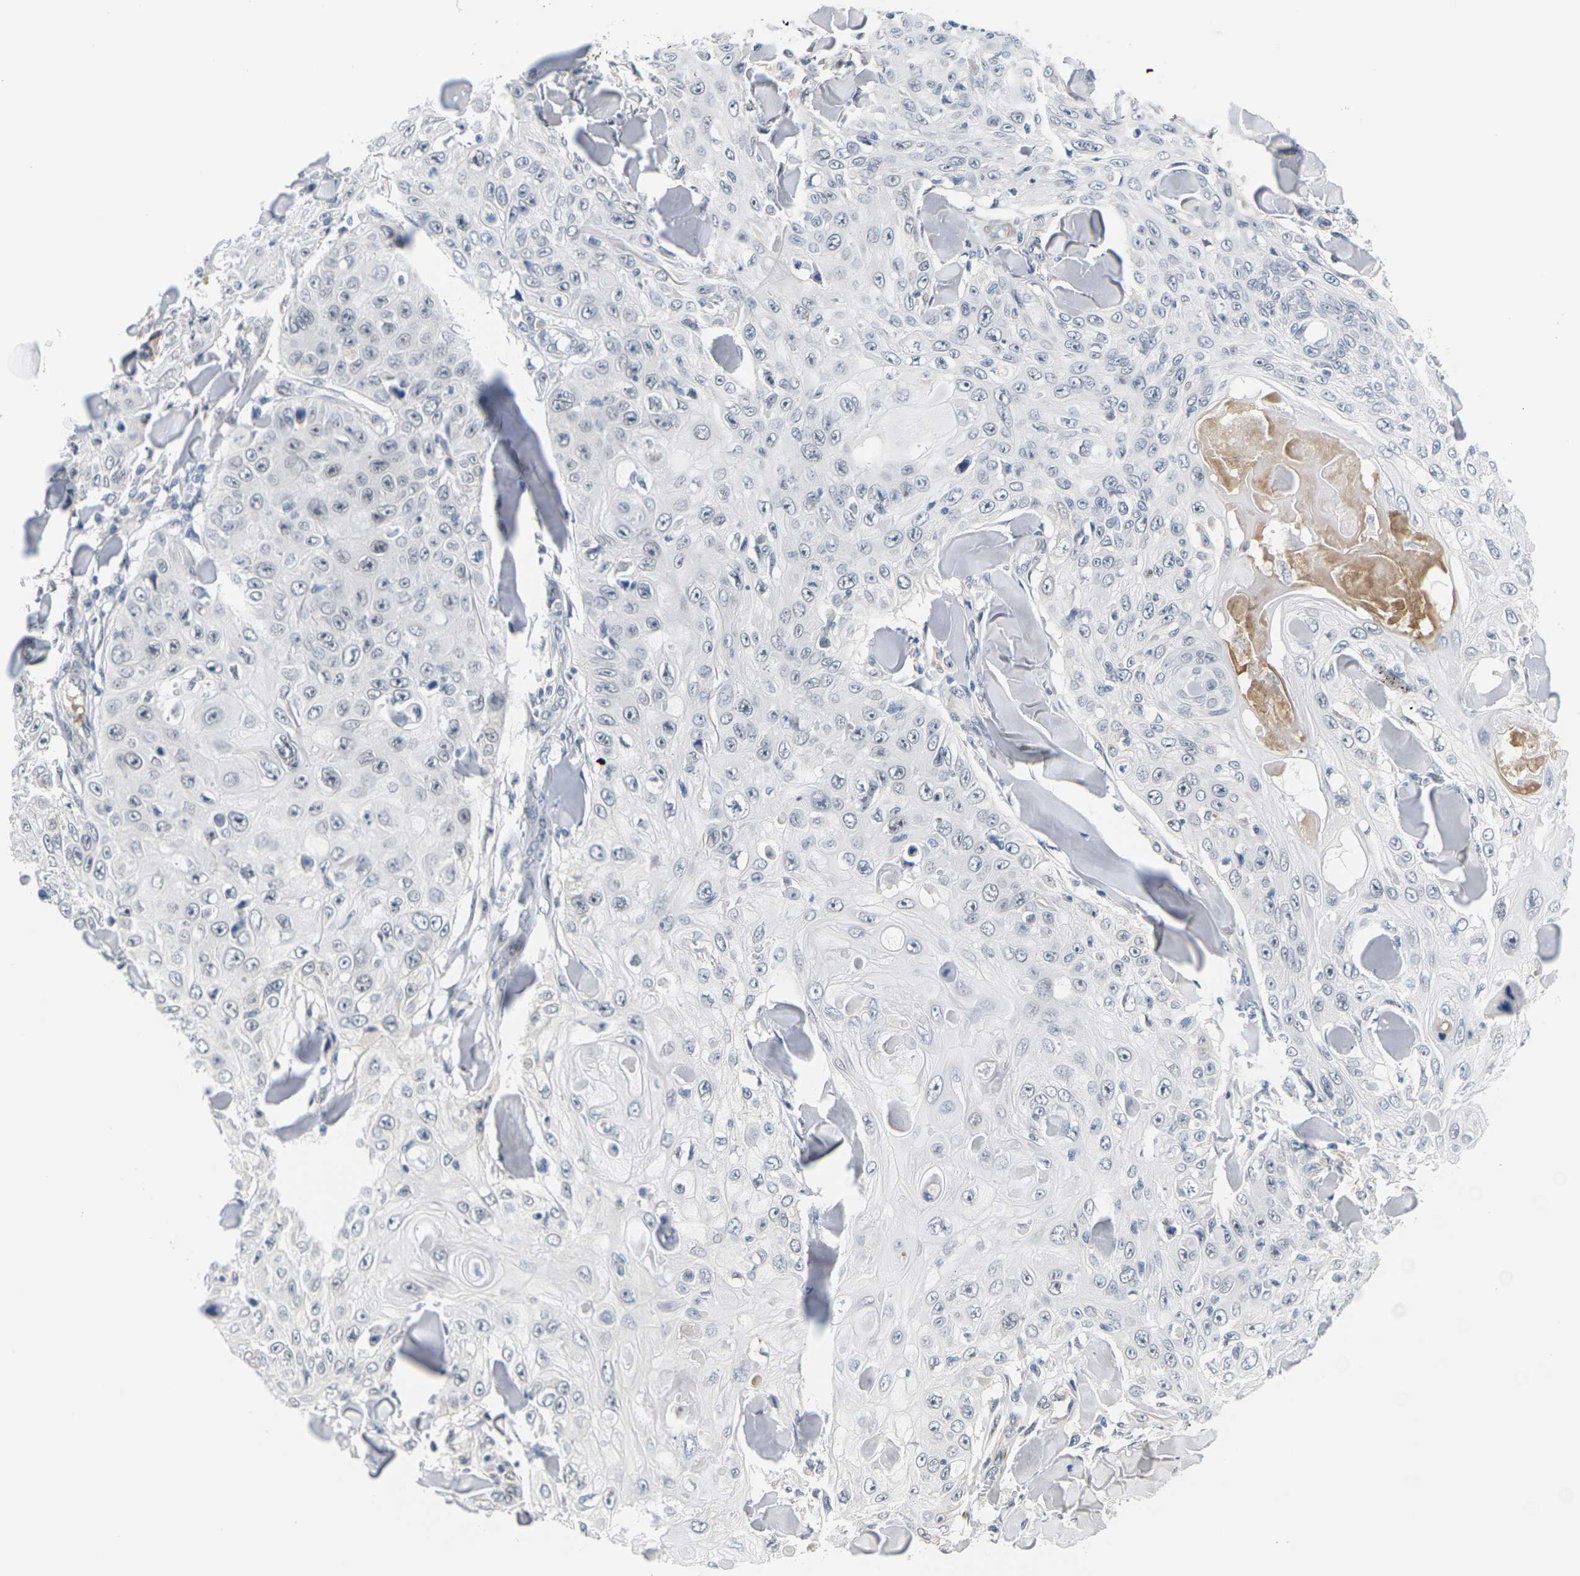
{"staining": {"intensity": "negative", "quantity": "none", "location": "none"}, "tissue": "skin cancer", "cell_type": "Tumor cells", "image_type": "cancer", "snomed": [{"axis": "morphology", "description": "Squamous cell carcinoma, NOS"}, {"axis": "topography", "description": "Skin"}], "caption": "This is a image of immunohistochemistry (IHC) staining of skin cancer (squamous cell carcinoma), which shows no positivity in tumor cells.", "gene": "PKP2", "patient": {"sex": "male", "age": 86}}